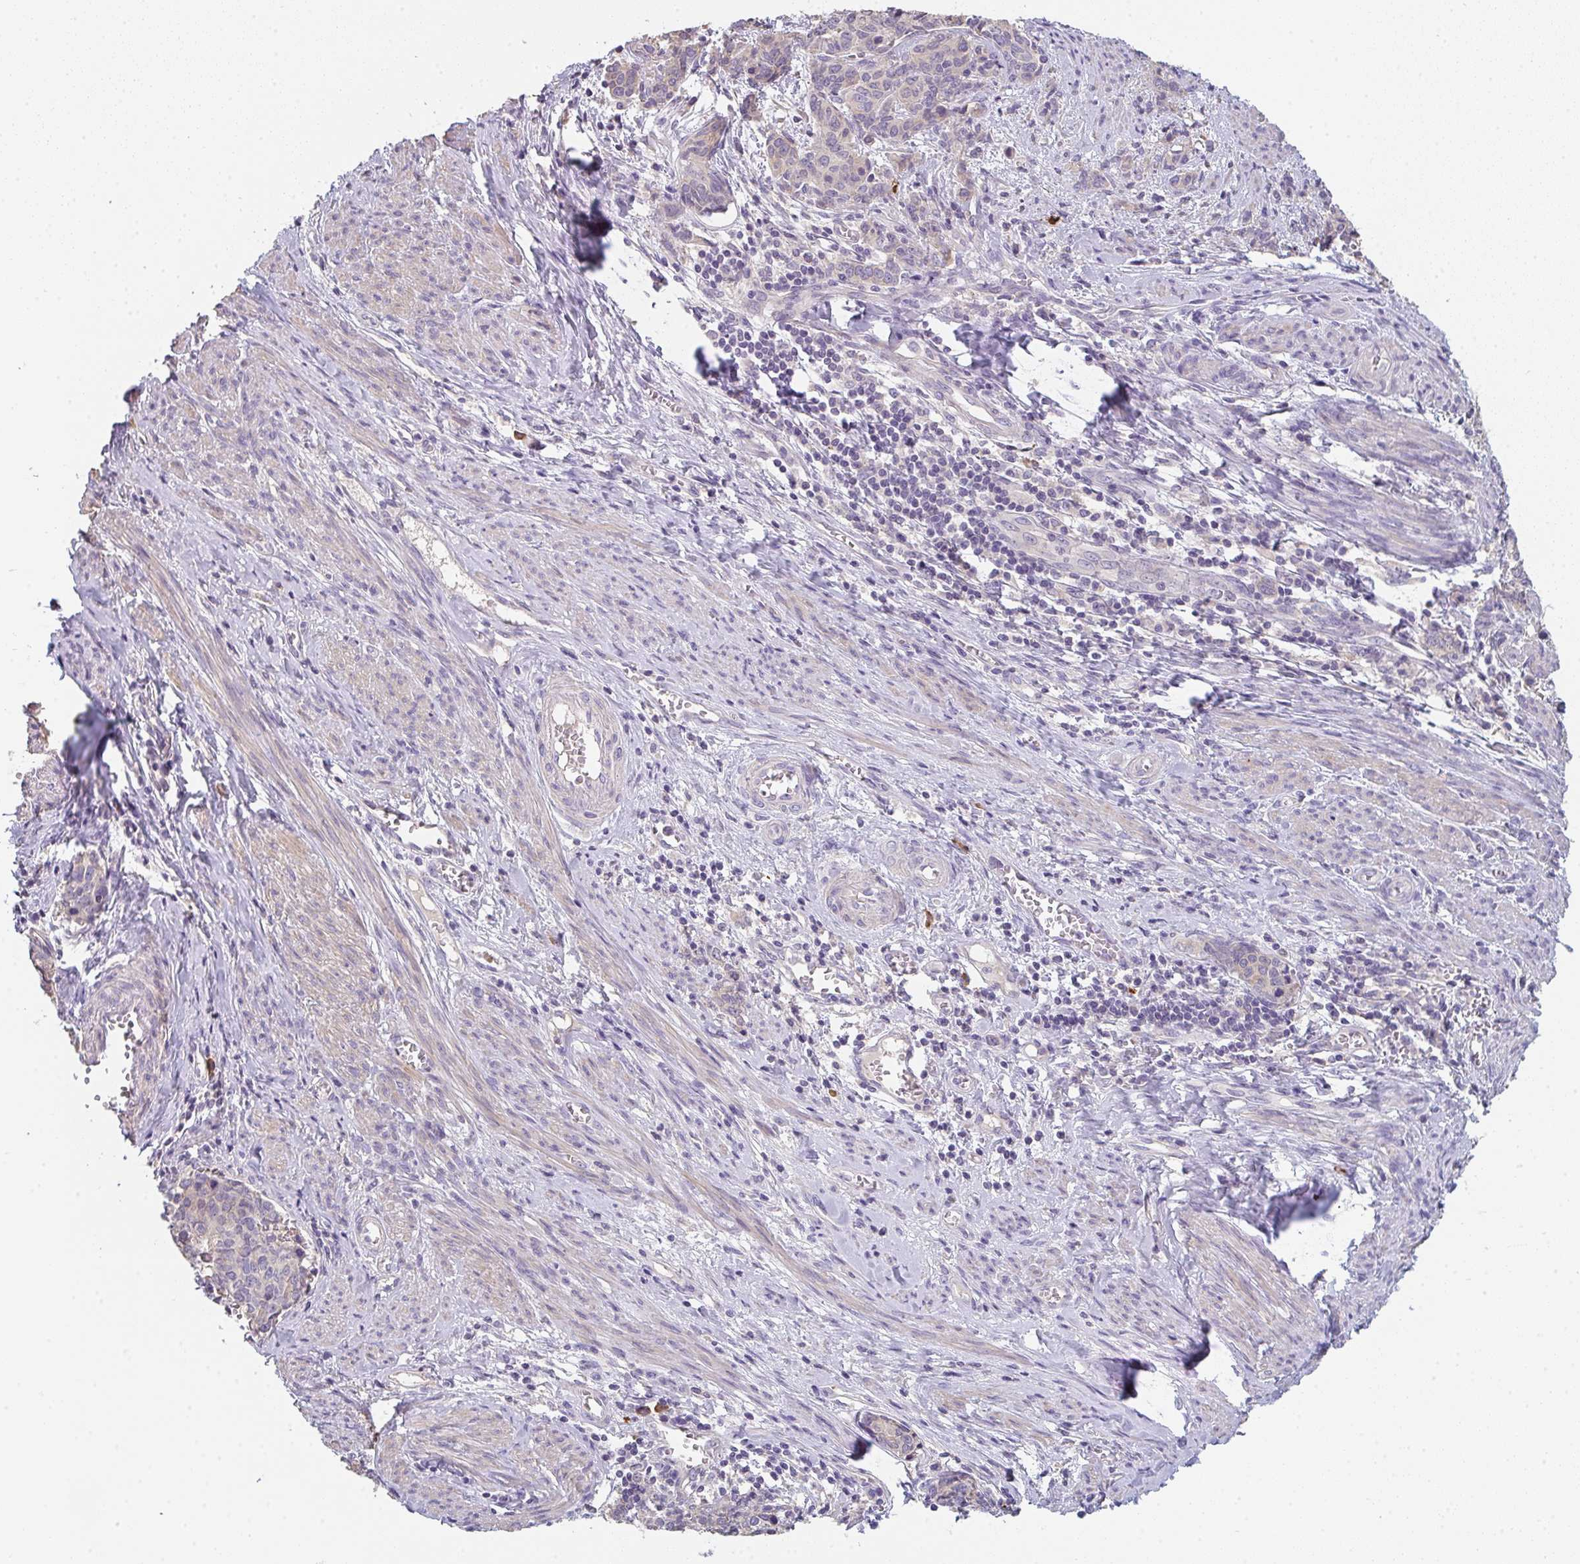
{"staining": {"intensity": "negative", "quantity": "none", "location": "none"}, "tissue": "cervical cancer", "cell_type": "Tumor cells", "image_type": "cancer", "snomed": [{"axis": "morphology", "description": "Squamous cell carcinoma, NOS"}, {"axis": "topography", "description": "Cervix"}], "caption": "Squamous cell carcinoma (cervical) stained for a protein using IHC shows no staining tumor cells.", "gene": "ZNF215", "patient": {"sex": "female", "age": 60}}